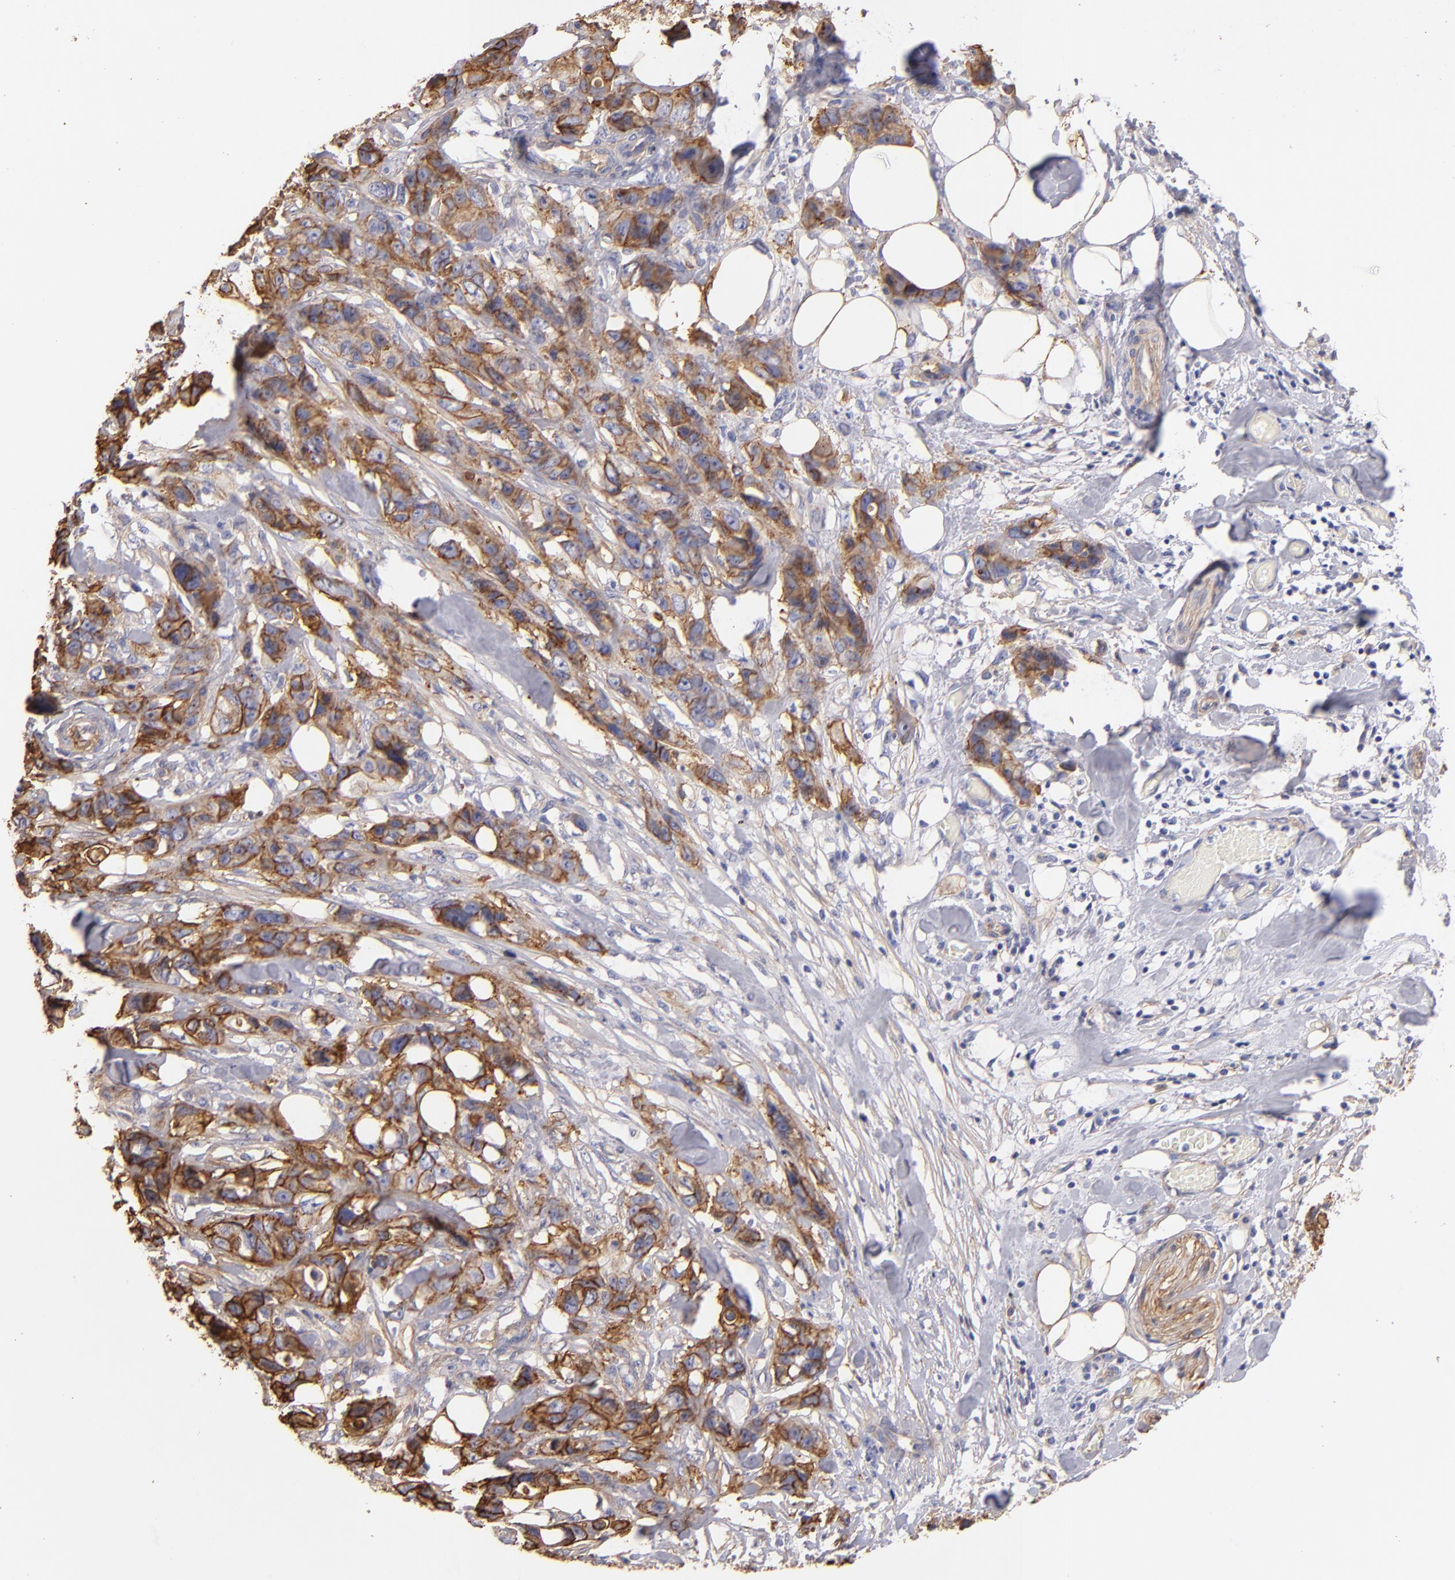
{"staining": {"intensity": "moderate", "quantity": ">75%", "location": "cytoplasmic/membranous"}, "tissue": "stomach cancer", "cell_type": "Tumor cells", "image_type": "cancer", "snomed": [{"axis": "morphology", "description": "Adenocarcinoma, NOS"}, {"axis": "topography", "description": "Stomach, upper"}], "caption": "Human stomach cancer (adenocarcinoma) stained for a protein (brown) reveals moderate cytoplasmic/membranous positive positivity in approximately >75% of tumor cells.", "gene": "CD151", "patient": {"sex": "male", "age": 47}}